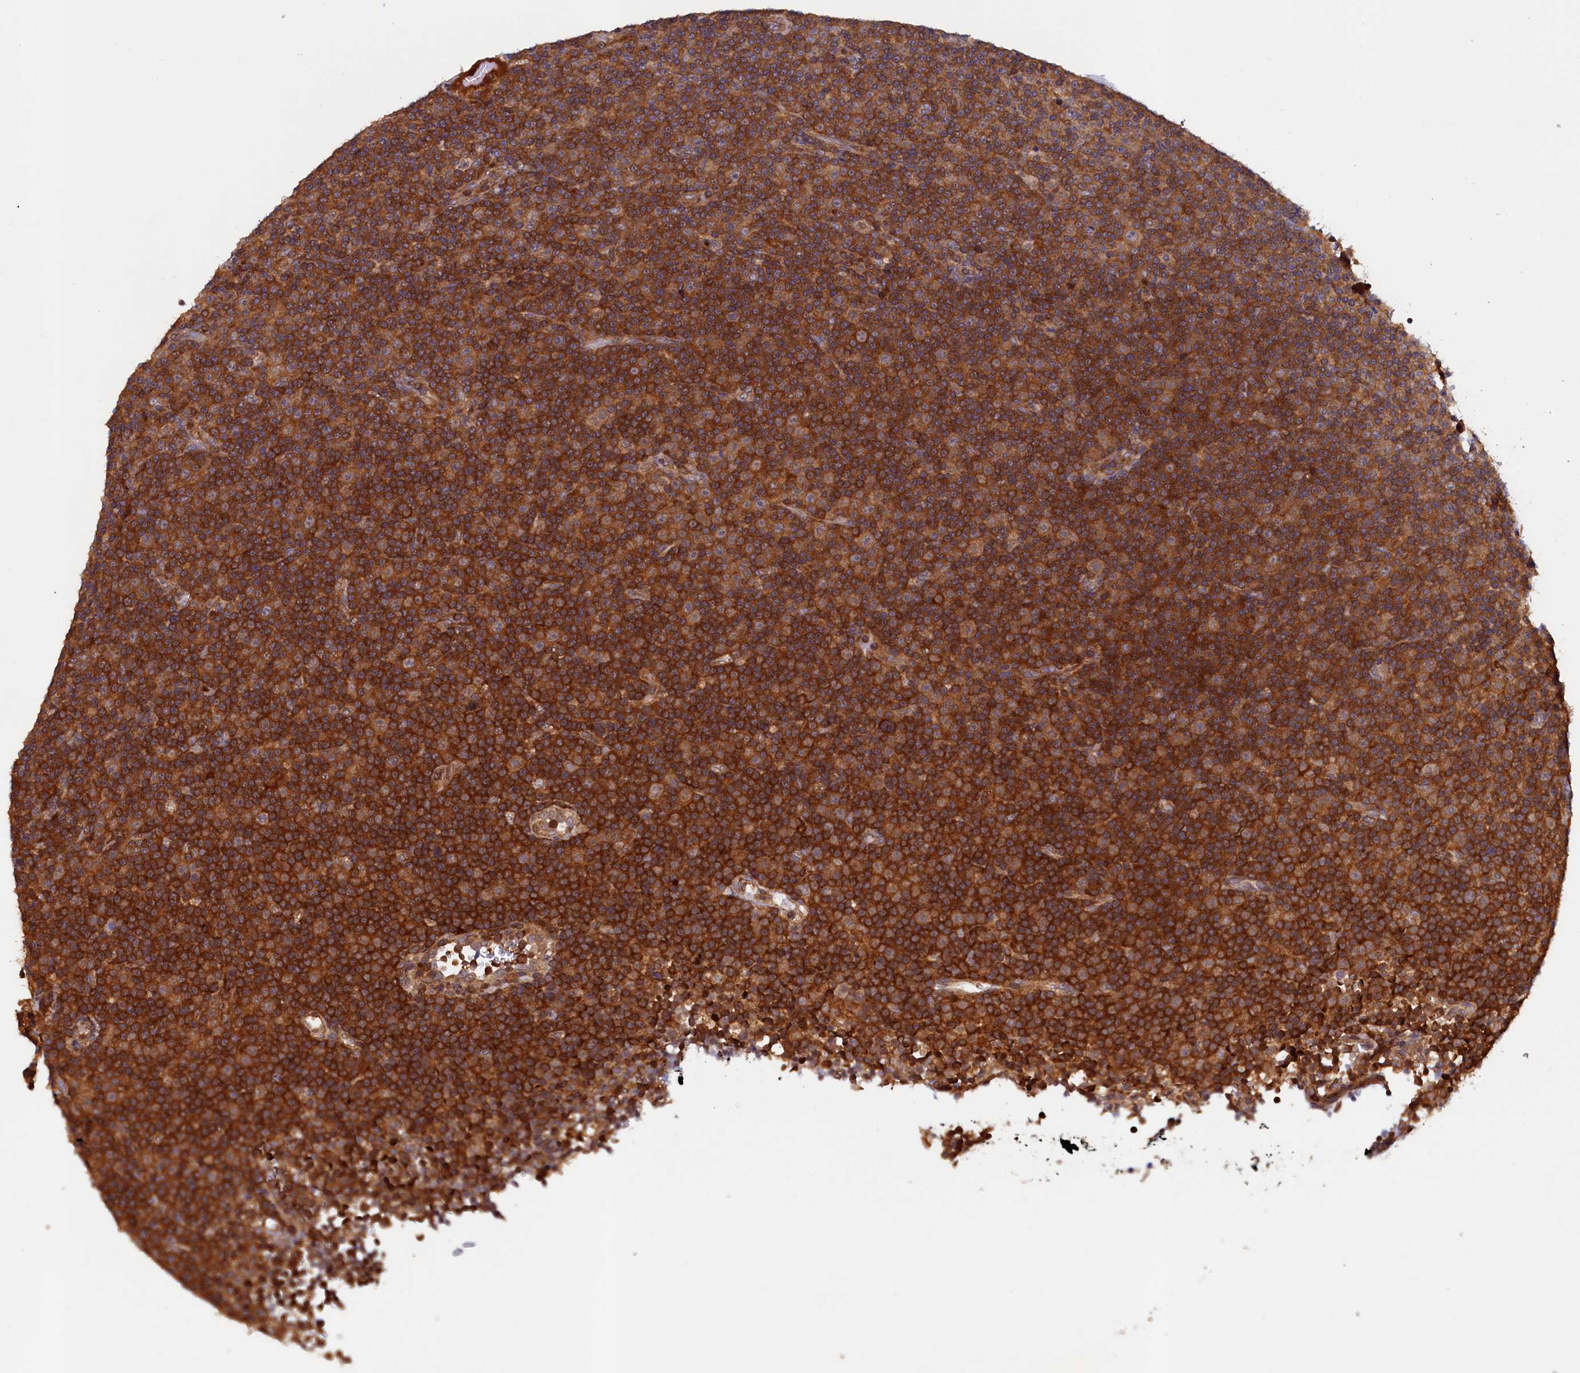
{"staining": {"intensity": "strong", "quantity": ">75%", "location": "cytoplasmic/membranous"}, "tissue": "lymphoma", "cell_type": "Tumor cells", "image_type": "cancer", "snomed": [{"axis": "morphology", "description": "Malignant lymphoma, non-Hodgkin's type, Low grade"}, {"axis": "topography", "description": "Lymph node"}], "caption": "High-power microscopy captured an immunohistochemistry image of lymphoma, revealing strong cytoplasmic/membranous expression in about >75% of tumor cells.", "gene": "DUOXA1", "patient": {"sex": "female", "age": 67}}